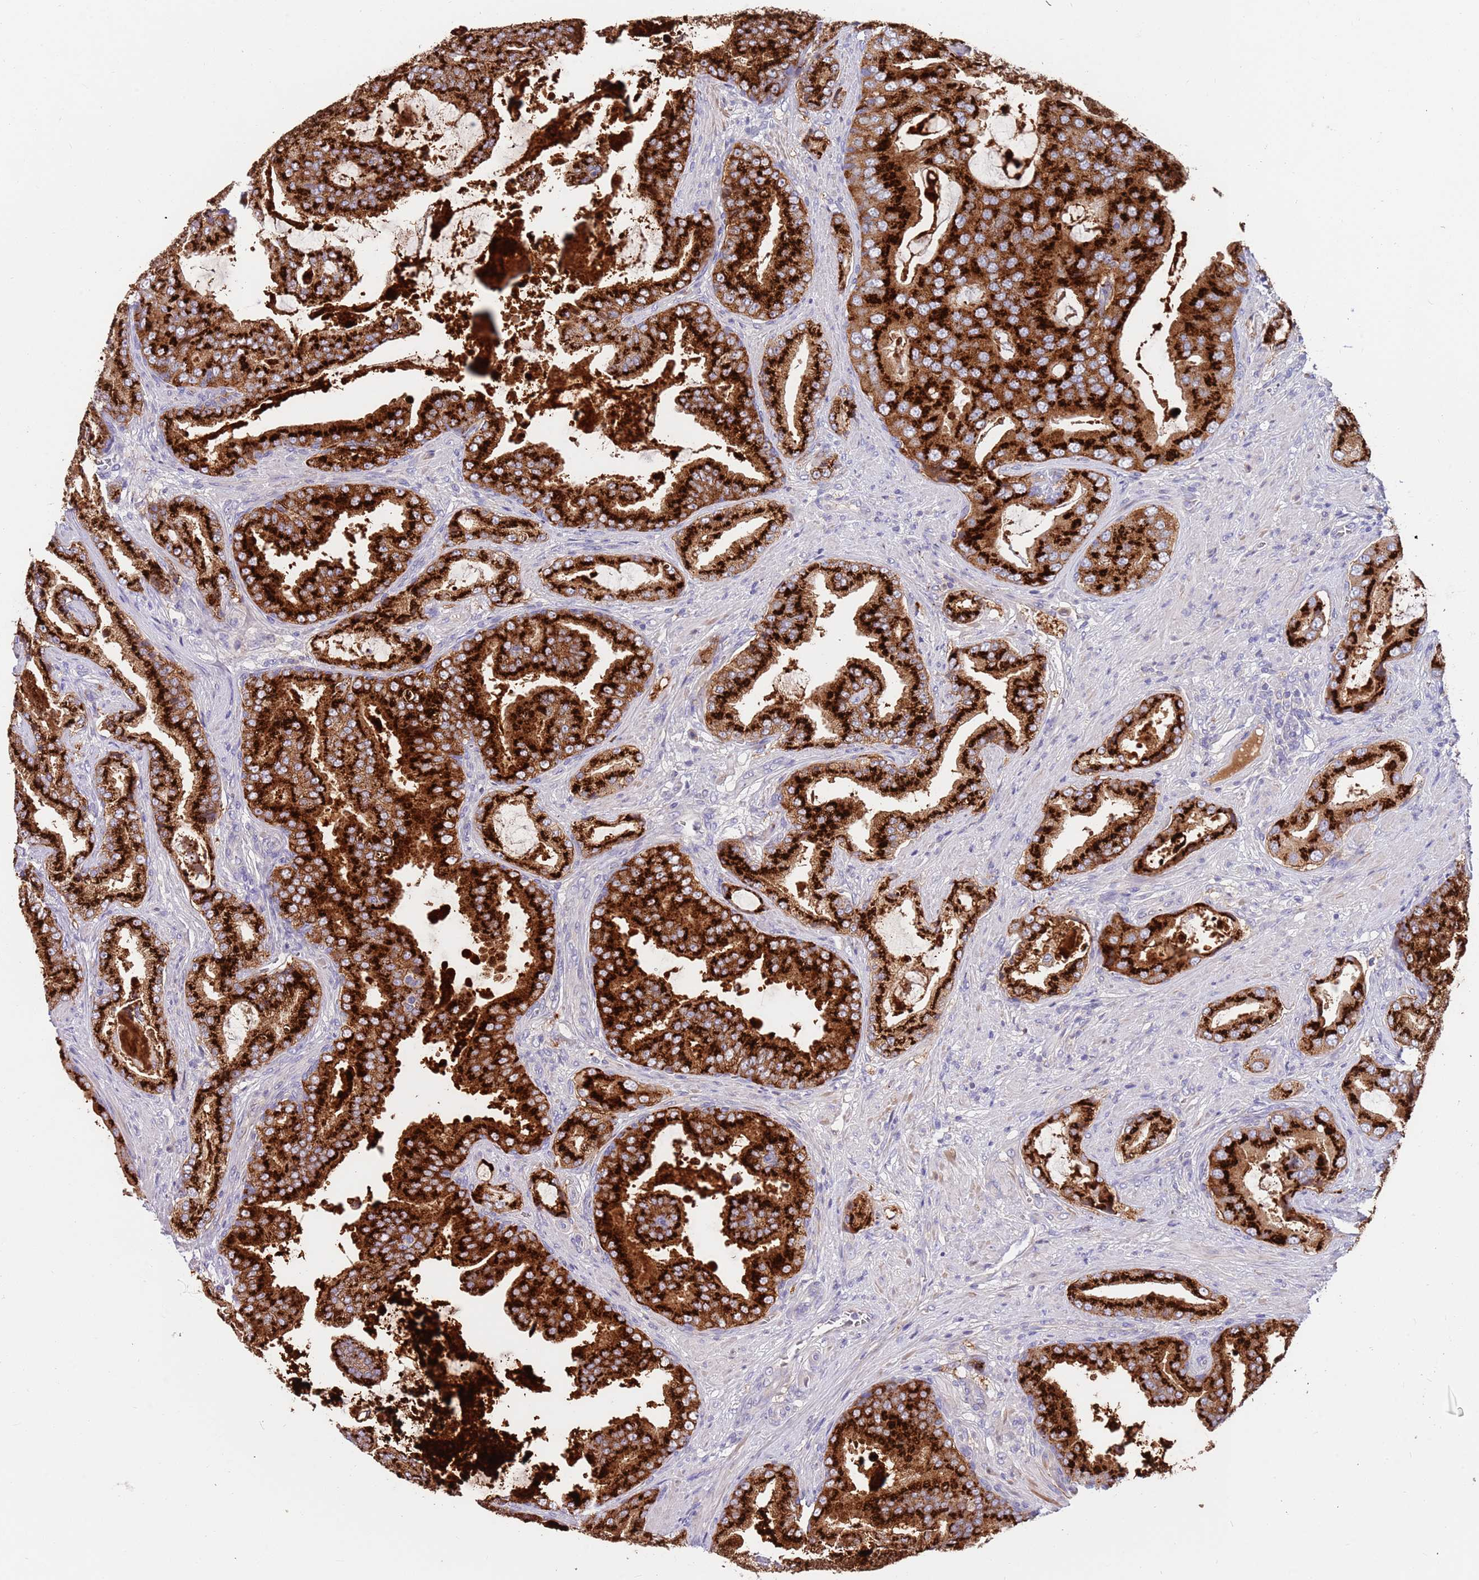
{"staining": {"intensity": "strong", "quantity": ">75%", "location": "cytoplasmic/membranous"}, "tissue": "prostate cancer", "cell_type": "Tumor cells", "image_type": "cancer", "snomed": [{"axis": "morphology", "description": "Adenocarcinoma, High grade"}, {"axis": "topography", "description": "Prostate"}], "caption": "An IHC photomicrograph of tumor tissue is shown. Protein staining in brown highlights strong cytoplasmic/membranous positivity in prostate adenocarcinoma (high-grade) within tumor cells. (DAB (3,3'-diaminobenzidine) = brown stain, brightfield microscopy at high magnification).", "gene": "BORCS5", "patient": {"sex": "male", "age": 68}}